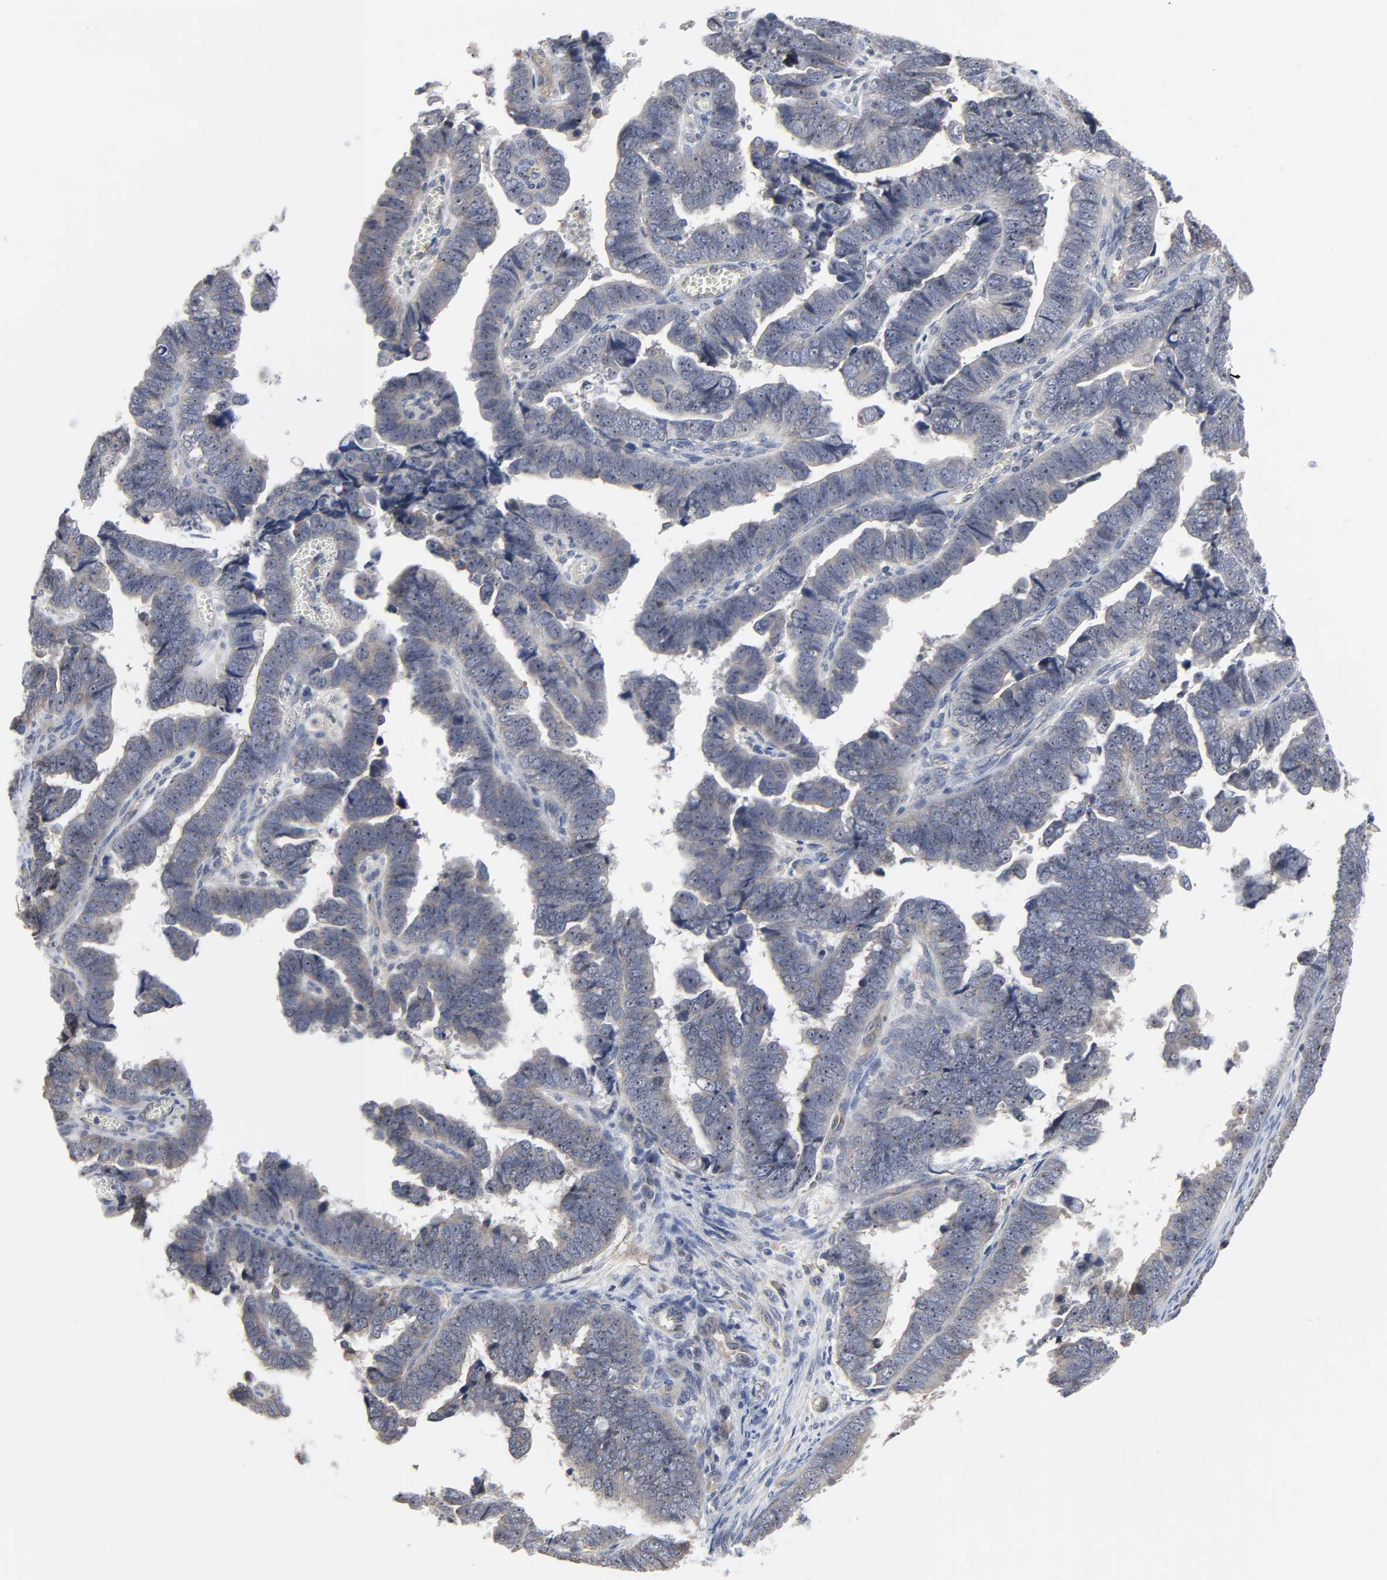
{"staining": {"intensity": "weak", "quantity": "25%-75%", "location": "cytoplasmic/membranous,nuclear"}, "tissue": "endometrial cancer", "cell_type": "Tumor cells", "image_type": "cancer", "snomed": [{"axis": "morphology", "description": "Adenocarcinoma, NOS"}, {"axis": "topography", "description": "Endometrium"}], "caption": "This is an image of immunohistochemistry (IHC) staining of endometrial cancer, which shows weak expression in the cytoplasmic/membranous and nuclear of tumor cells.", "gene": "DDX10", "patient": {"sex": "female", "age": 75}}